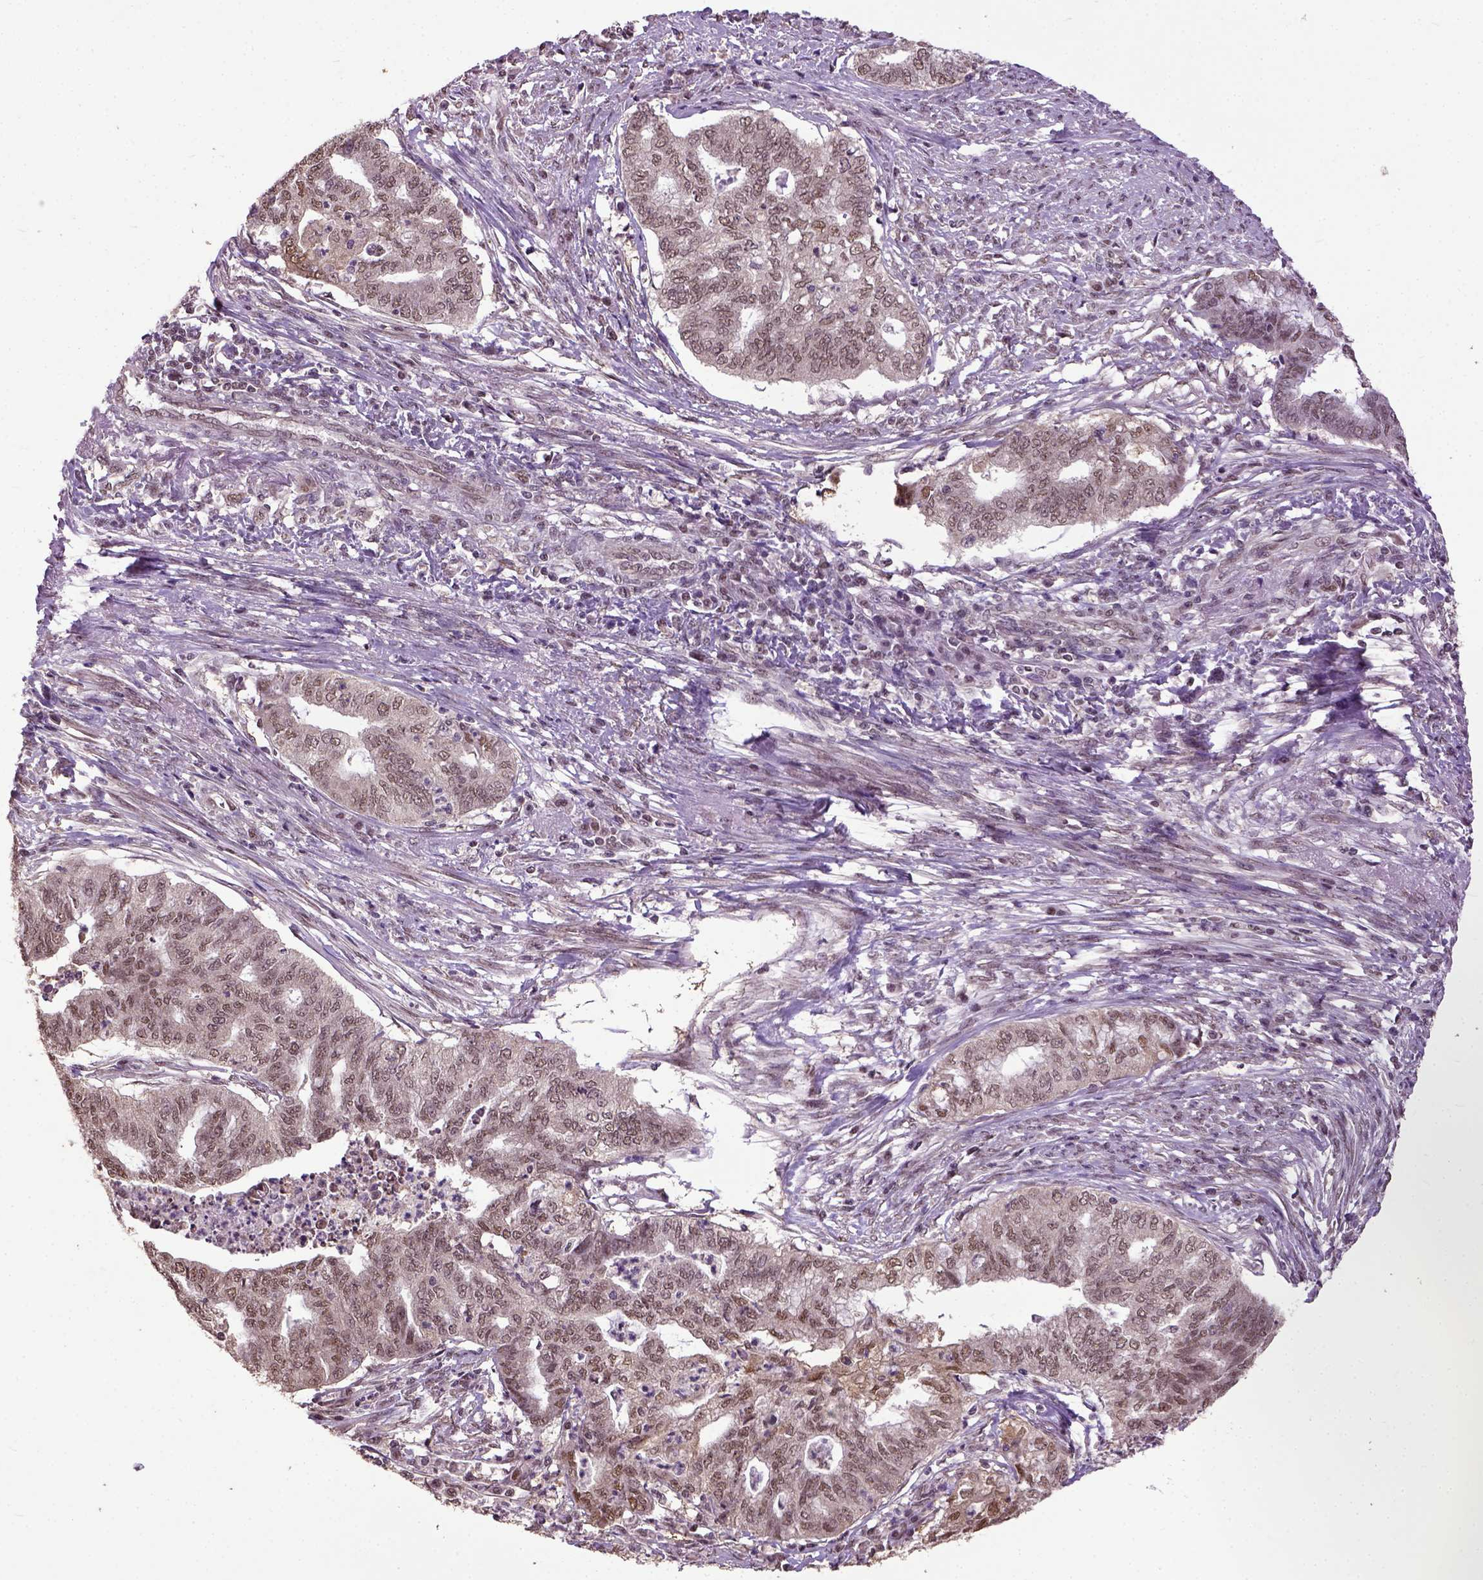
{"staining": {"intensity": "moderate", "quantity": ">75%", "location": "nuclear"}, "tissue": "endometrial cancer", "cell_type": "Tumor cells", "image_type": "cancer", "snomed": [{"axis": "morphology", "description": "Adenocarcinoma, NOS"}, {"axis": "topography", "description": "Endometrium"}], "caption": "A medium amount of moderate nuclear expression is appreciated in about >75% of tumor cells in endometrial cancer tissue. Immunohistochemistry stains the protein of interest in brown and the nuclei are stained blue.", "gene": "UBA3", "patient": {"sex": "female", "age": 79}}